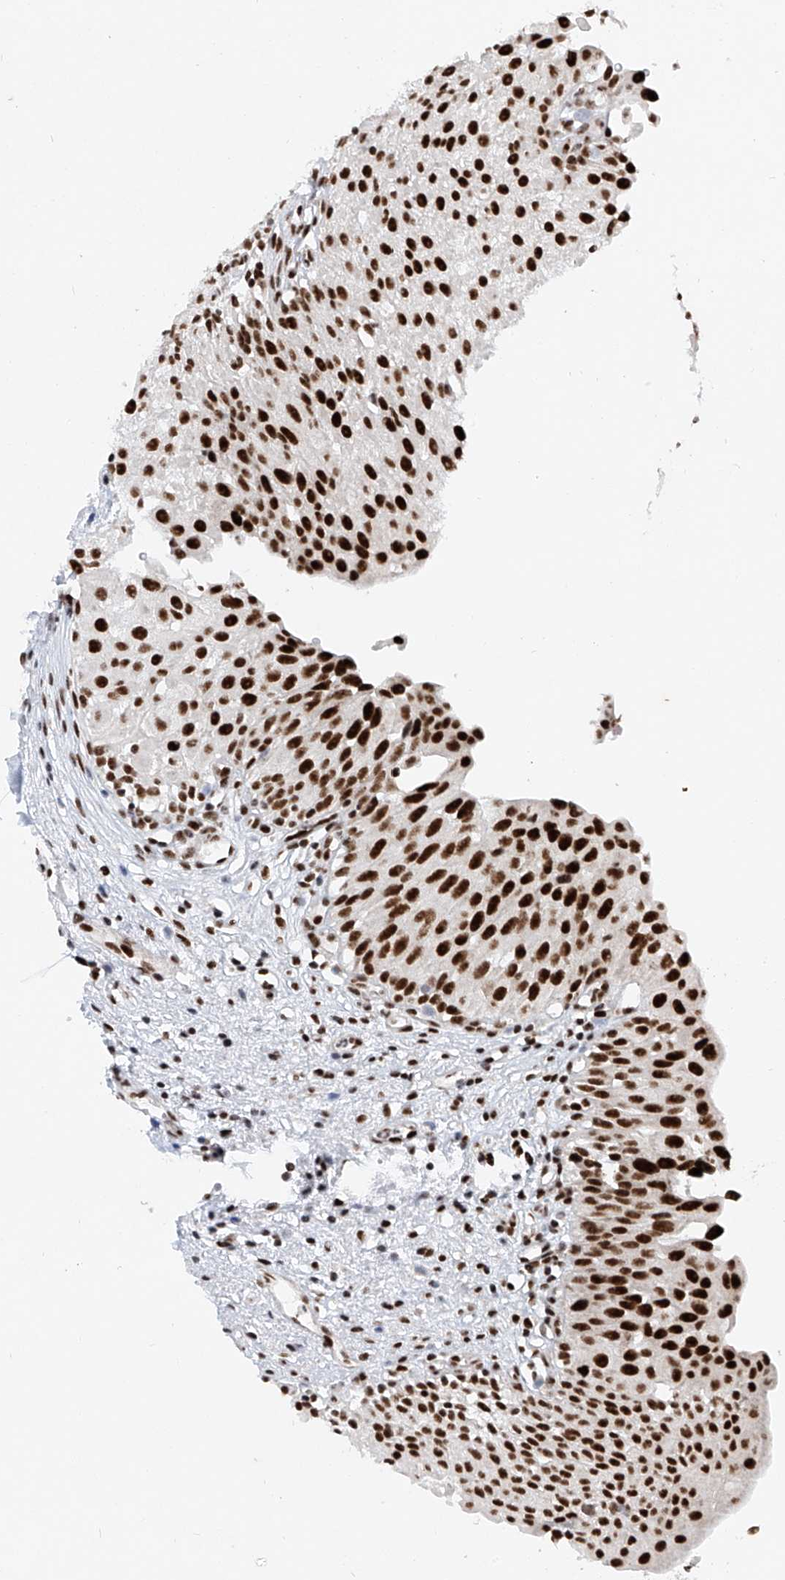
{"staining": {"intensity": "strong", "quantity": ">75%", "location": "nuclear"}, "tissue": "urinary bladder", "cell_type": "Urothelial cells", "image_type": "normal", "snomed": [{"axis": "morphology", "description": "Normal tissue, NOS"}, {"axis": "topography", "description": "Urinary bladder"}], "caption": "Urothelial cells display high levels of strong nuclear expression in about >75% of cells in benign urinary bladder. Immunohistochemistry (ihc) stains the protein in brown and the nuclei are stained blue.", "gene": "TAF4", "patient": {"sex": "male", "age": 51}}